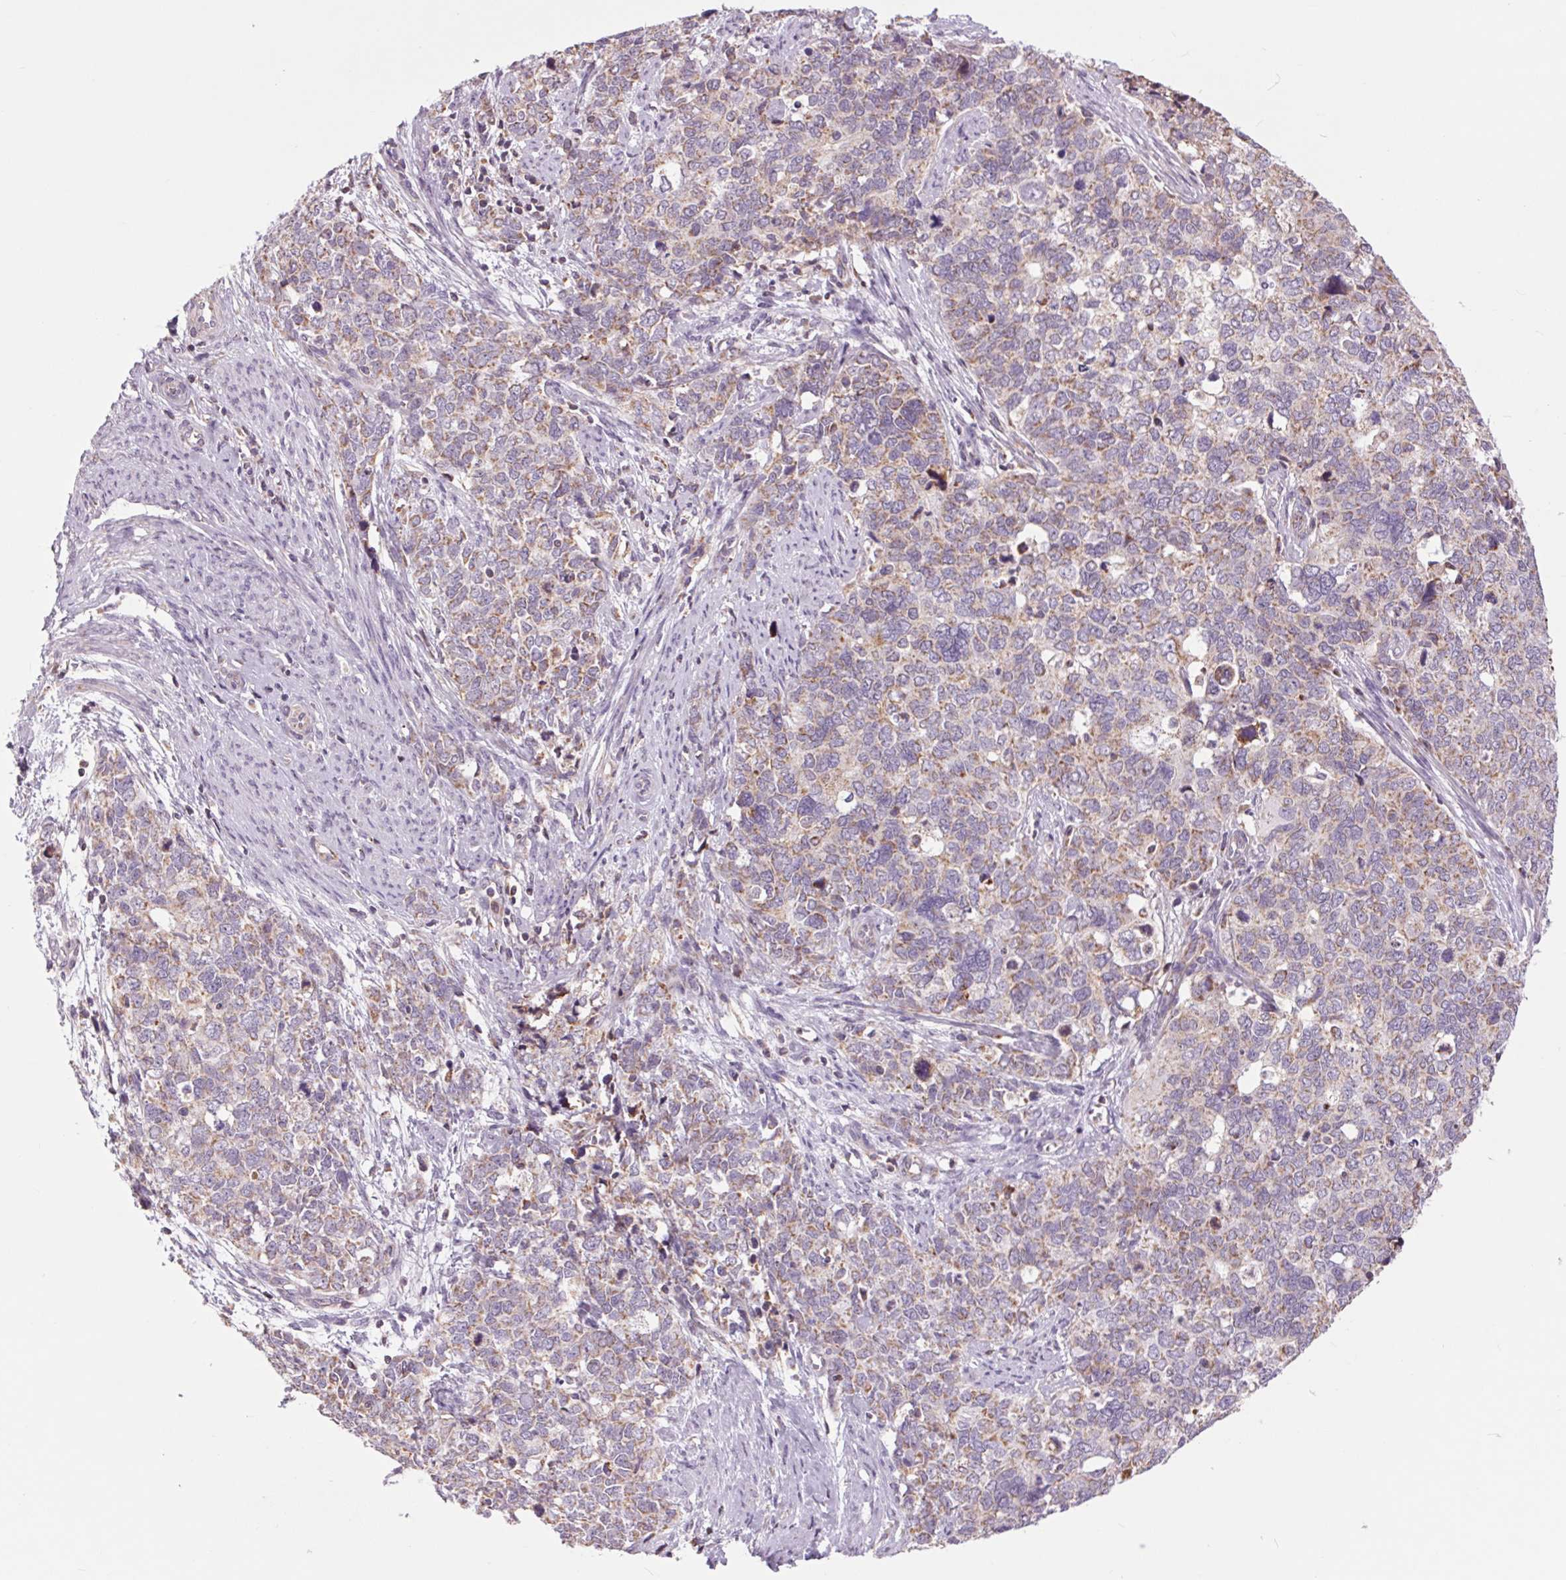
{"staining": {"intensity": "weak", "quantity": "25%-75%", "location": "cytoplasmic/membranous"}, "tissue": "cervical cancer", "cell_type": "Tumor cells", "image_type": "cancer", "snomed": [{"axis": "morphology", "description": "Squamous cell carcinoma, NOS"}, {"axis": "topography", "description": "Cervix"}], "caption": "Tumor cells show weak cytoplasmic/membranous positivity in about 25%-75% of cells in squamous cell carcinoma (cervical).", "gene": "COX6A1", "patient": {"sex": "female", "age": 63}}